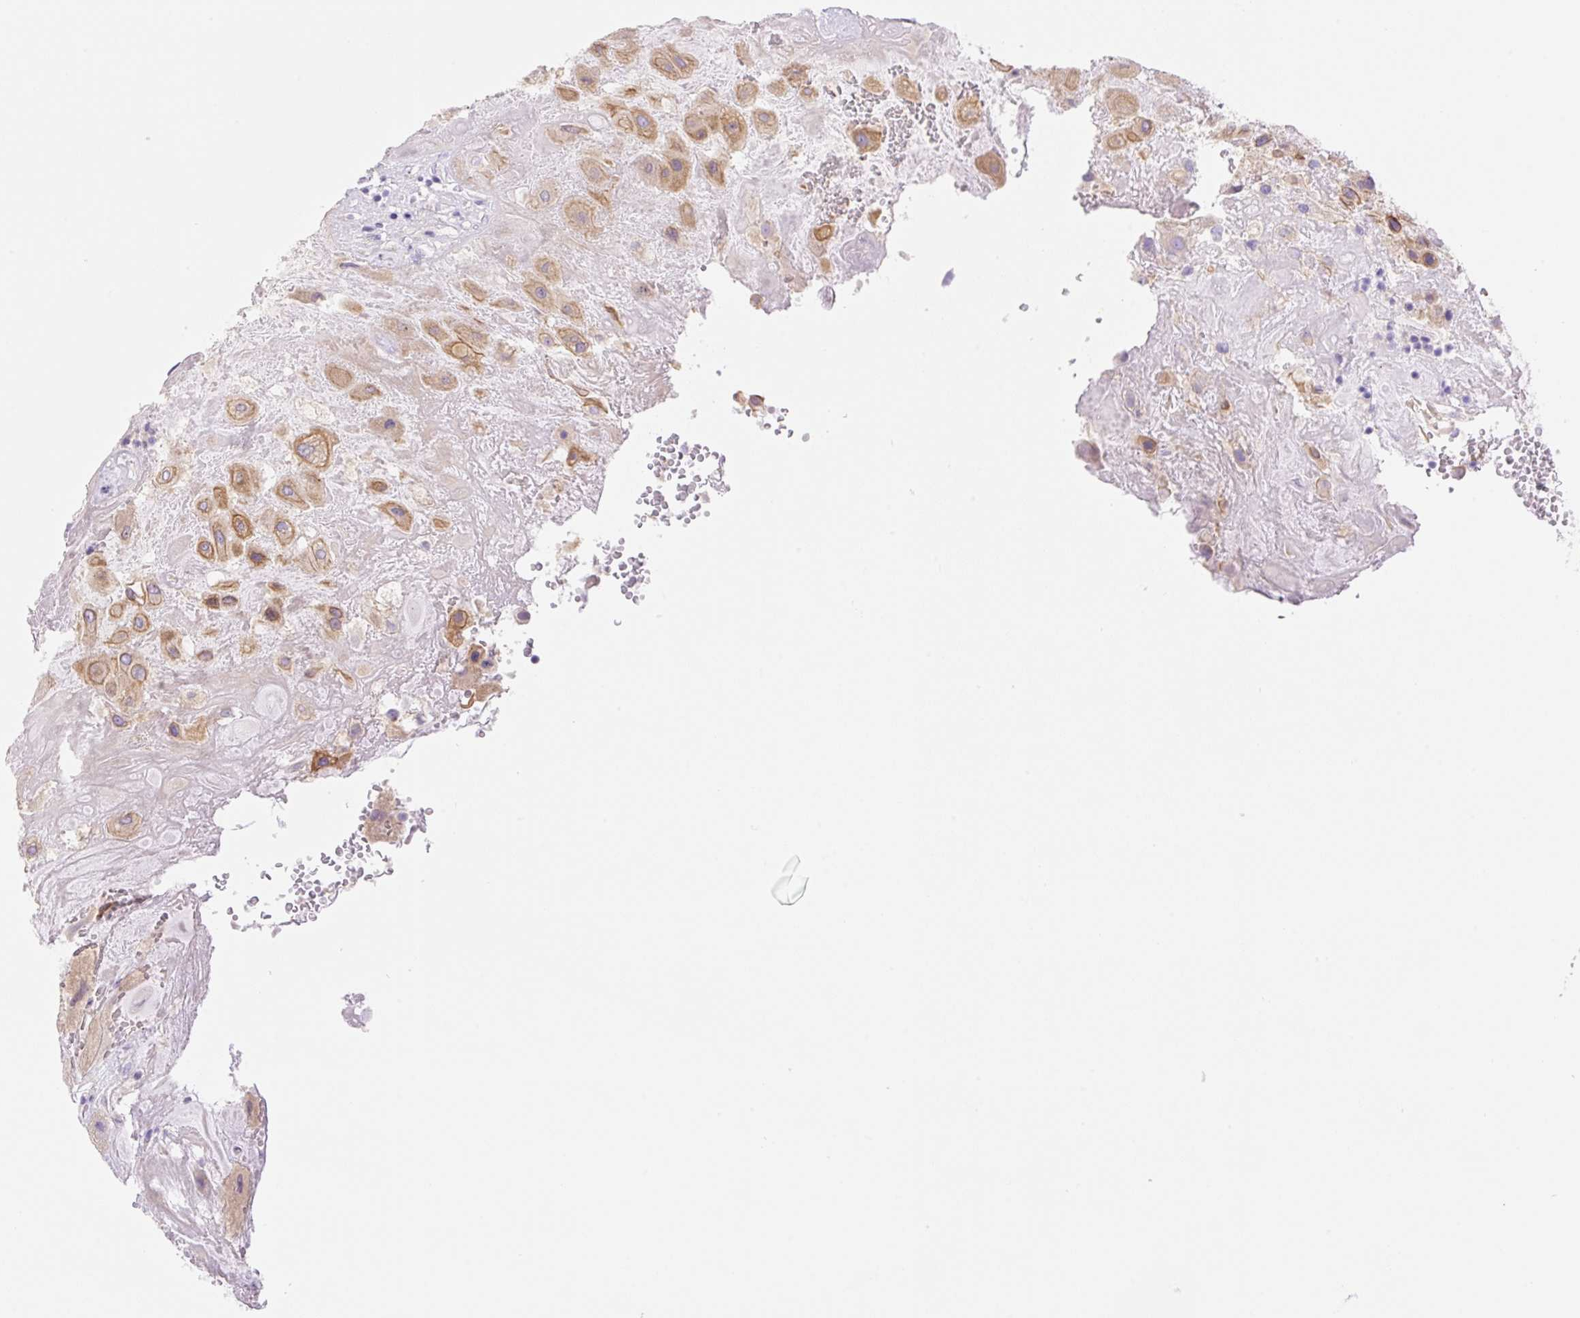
{"staining": {"intensity": "moderate", "quantity": ">75%", "location": "cytoplasmic/membranous"}, "tissue": "placenta", "cell_type": "Decidual cells", "image_type": "normal", "snomed": [{"axis": "morphology", "description": "Normal tissue, NOS"}, {"axis": "topography", "description": "Placenta"}], "caption": "Brown immunohistochemical staining in unremarkable human placenta demonstrates moderate cytoplasmic/membranous staining in approximately >75% of decidual cells. Using DAB (3,3'-diaminobenzidine) (brown) and hematoxylin (blue) stains, captured at high magnification using brightfield microscopy.", "gene": "DENND5A", "patient": {"sex": "female", "age": 32}}